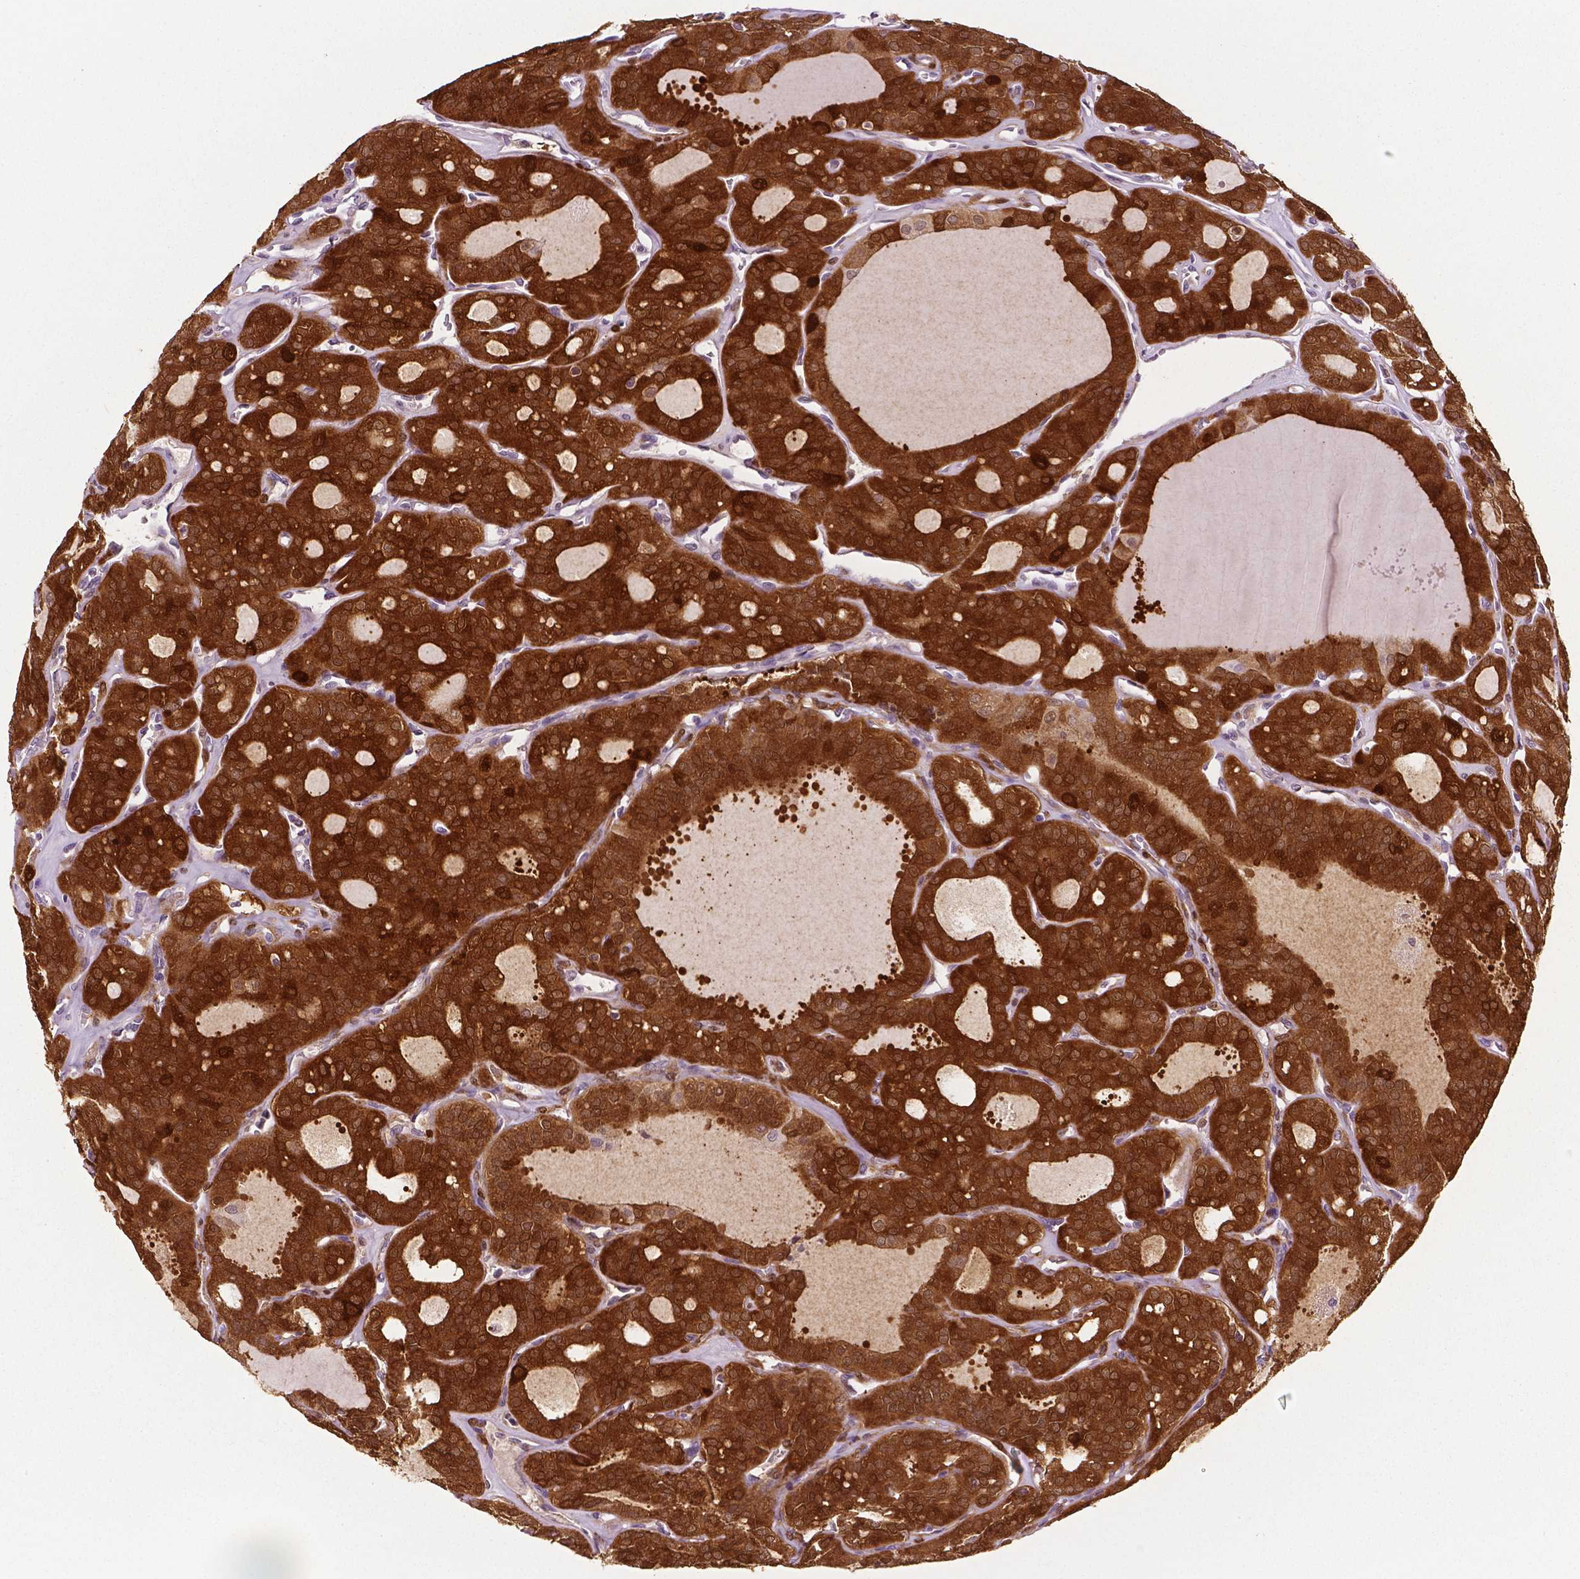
{"staining": {"intensity": "strong", "quantity": ">75%", "location": "cytoplasmic/membranous"}, "tissue": "thyroid cancer", "cell_type": "Tumor cells", "image_type": "cancer", "snomed": [{"axis": "morphology", "description": "Follicular adenoma carcinoma, NOS"}, {"axis": "topography", "description": "Thyroid gland"}], "caption": "Protein staining of follicular adenoma carcinoma (thyroid) tissue displays strong cytoplasmic/membranous staining in about >75% of tumor cells. (IHC, brightfield microscopy, high magnification).", "gene": "PHGDH", "patient": {"sex": "male", "age": 75}}